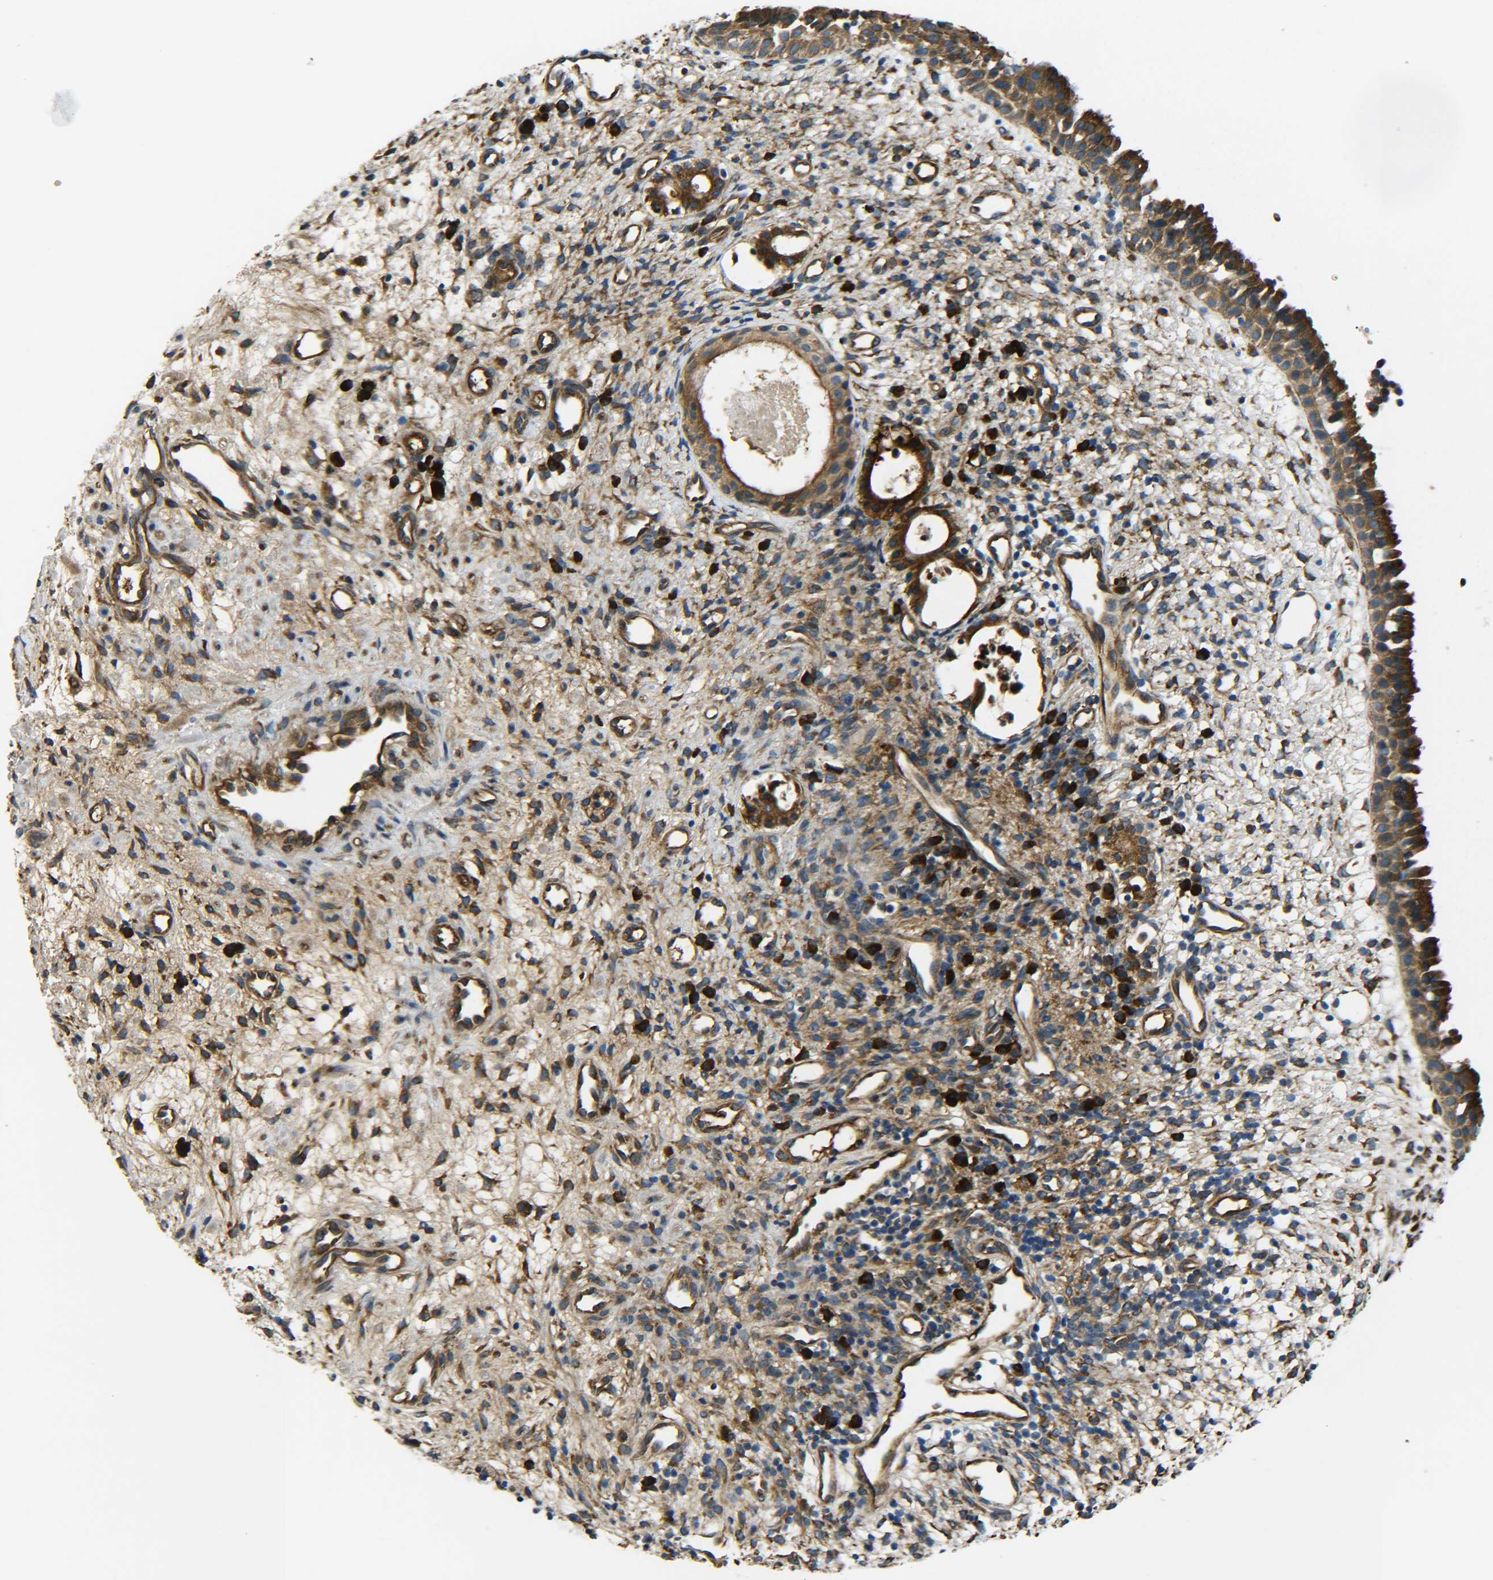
{"staining": {"intensity": "strong", "quantity": ">75%", "location": "cytoplasmic/membranous"}, "tissue": "nasopharynx", "cell_type": "Respiratory epithelial cells", "image_type": "normal", "snomed": [{"axis": "morphology", "description": "Normal tissue, NOS"}, {"axis": "topography", "description": "Nasopharynx"}], "caption": "A brown stain labels strong cytoplasmic/membranous staining of a protein in respiratory epithelial cells of unremarkable nasopharynx. The staining was performed using DAB to visualize the protein expression in brown, while the nuclei were stained in blue with hematoxylin (Magnification: 20x).", "gene": "PREB", "patient": {"sex": "male", "age": 22}}